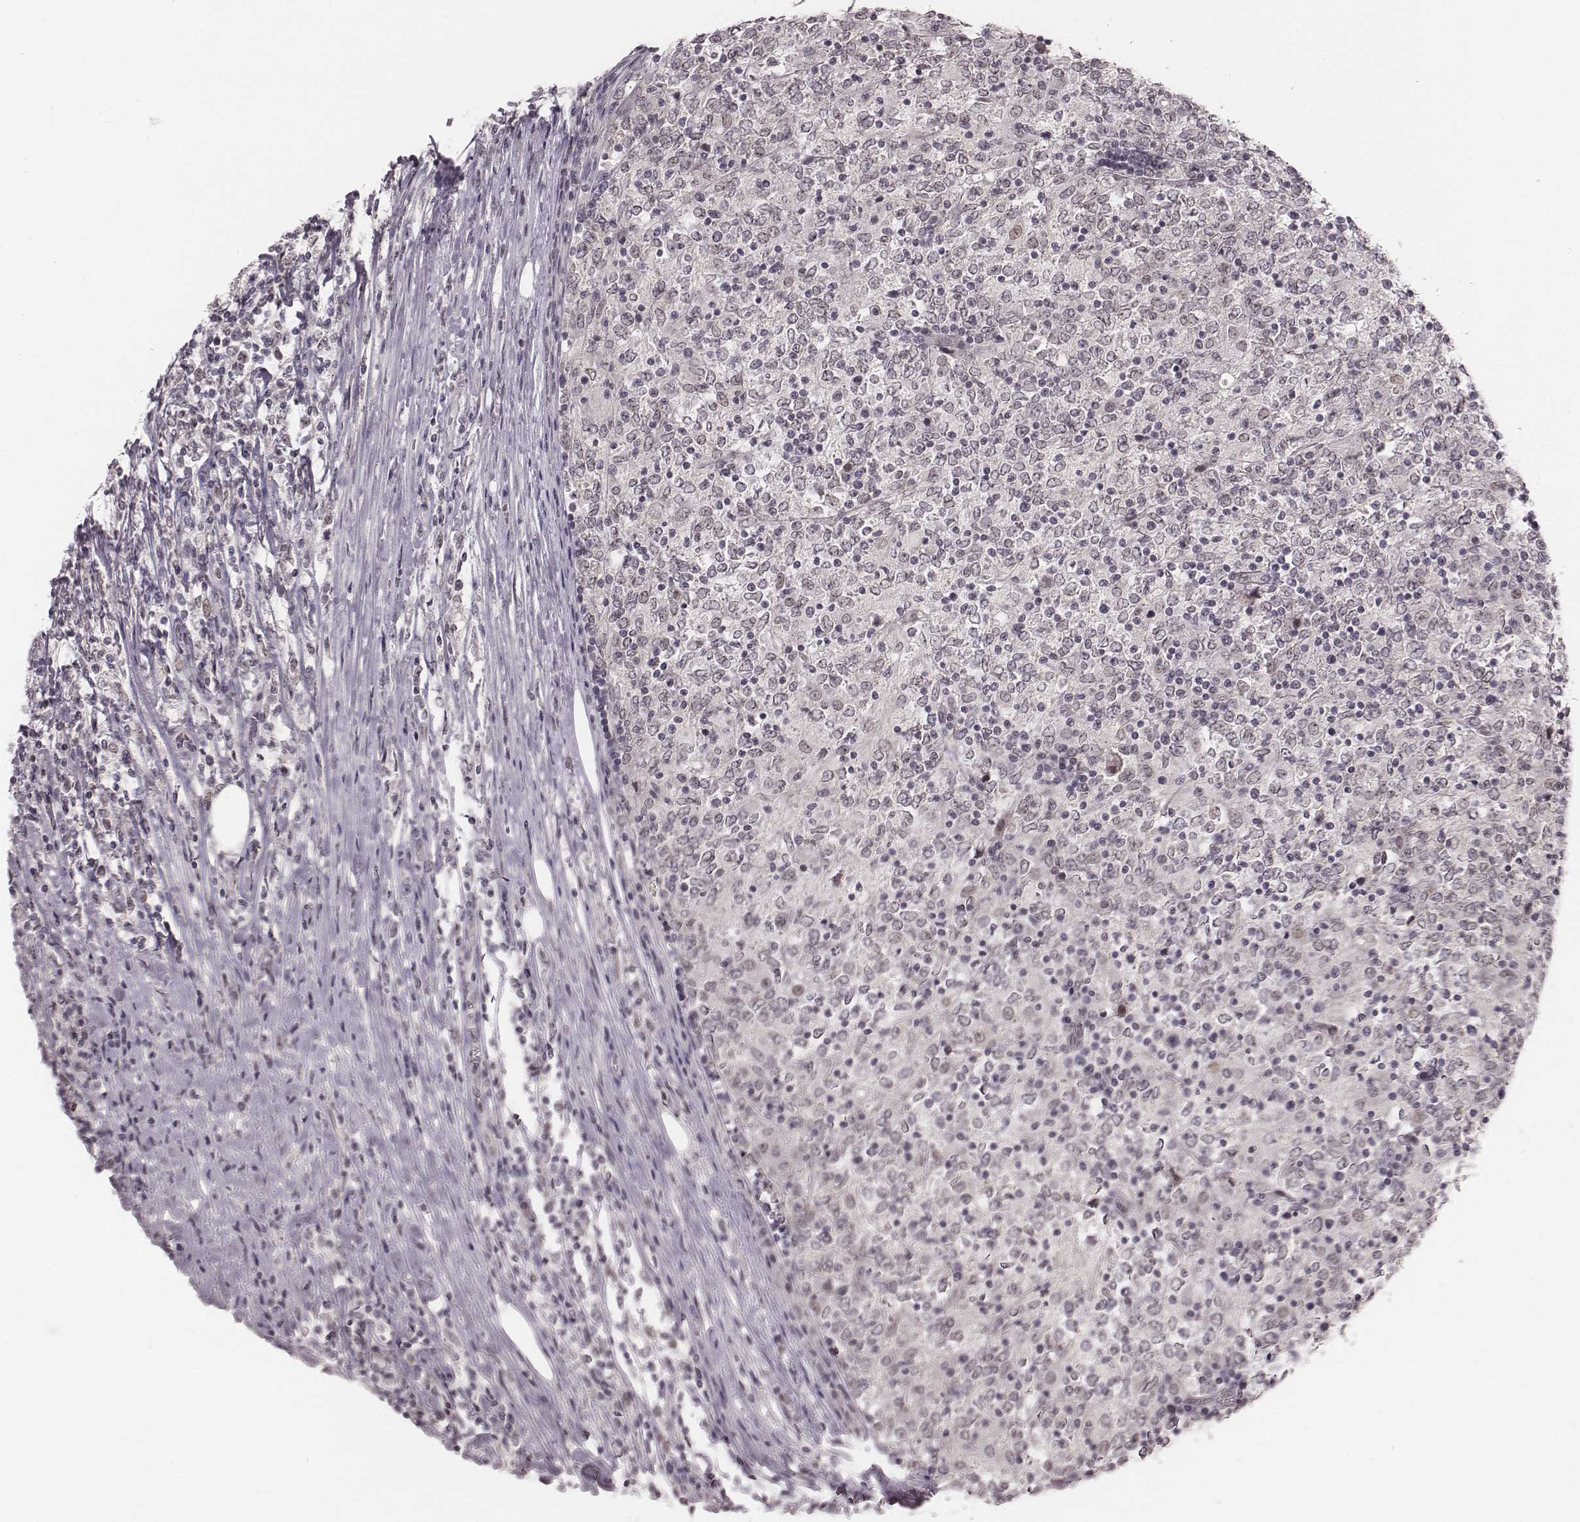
{"staining": {"intensity": "negative", "quantity": "none", "location": "none"}, "tissue": "lymphoma", "cell_type": "Tumor cells", "image_type": "cancer", "snomed": [{"axis": "morphology", "description": "Malignant lymphoma, non-Hodgkin's type, High grade"}, {"axis": "topography", "description": "Lymph node"}], "caption": "Immunohistochemical staining of human high-grade malignant lymphoma, non-Hodgkin's type exhibits no significant expression in tumor cells. The staining is performed using DAB (3,3'-diaminobenzidine) brown chromogen with nuclei counter-stained in using hematoxylin.", "gene": "IQCG", "patient": {"sex": "female", "age": 84}}